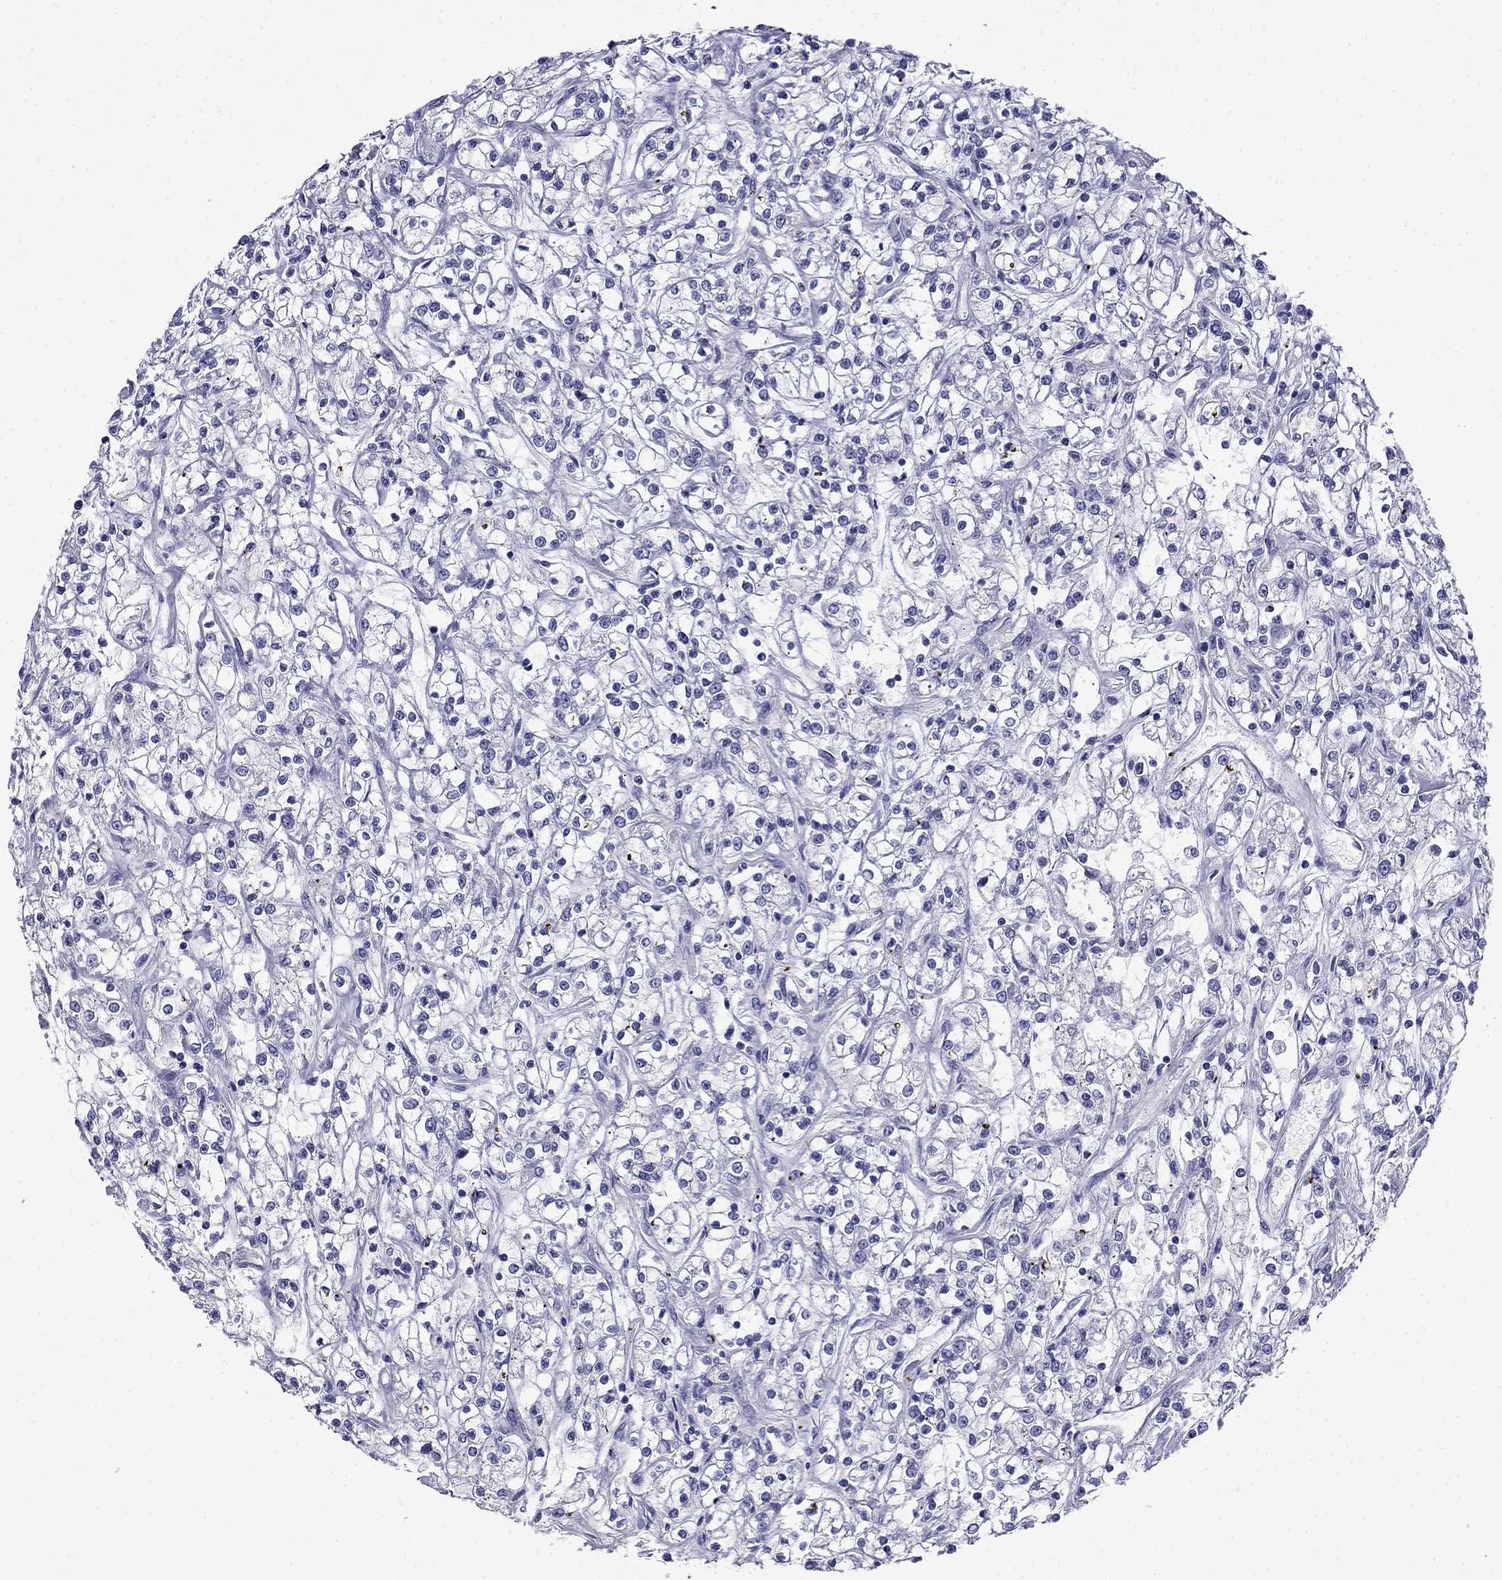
{"staining": {"intensity": "negative", "quantity": "none", "location": "none"}, "tissue": "renal cancer", "cell_type": "Tumor cells", "image_type": "cancer", "snomed": [{"axis": "morphology", "description": "Adenocarcinoma, NOS"}, {"axis": "topography", "description": "Kidney"}], "caption": "Tumor cells show no significant positivity in renal cancer.", "gene": "MYO15A", "patient": {"sex": "female", "age": 59}}